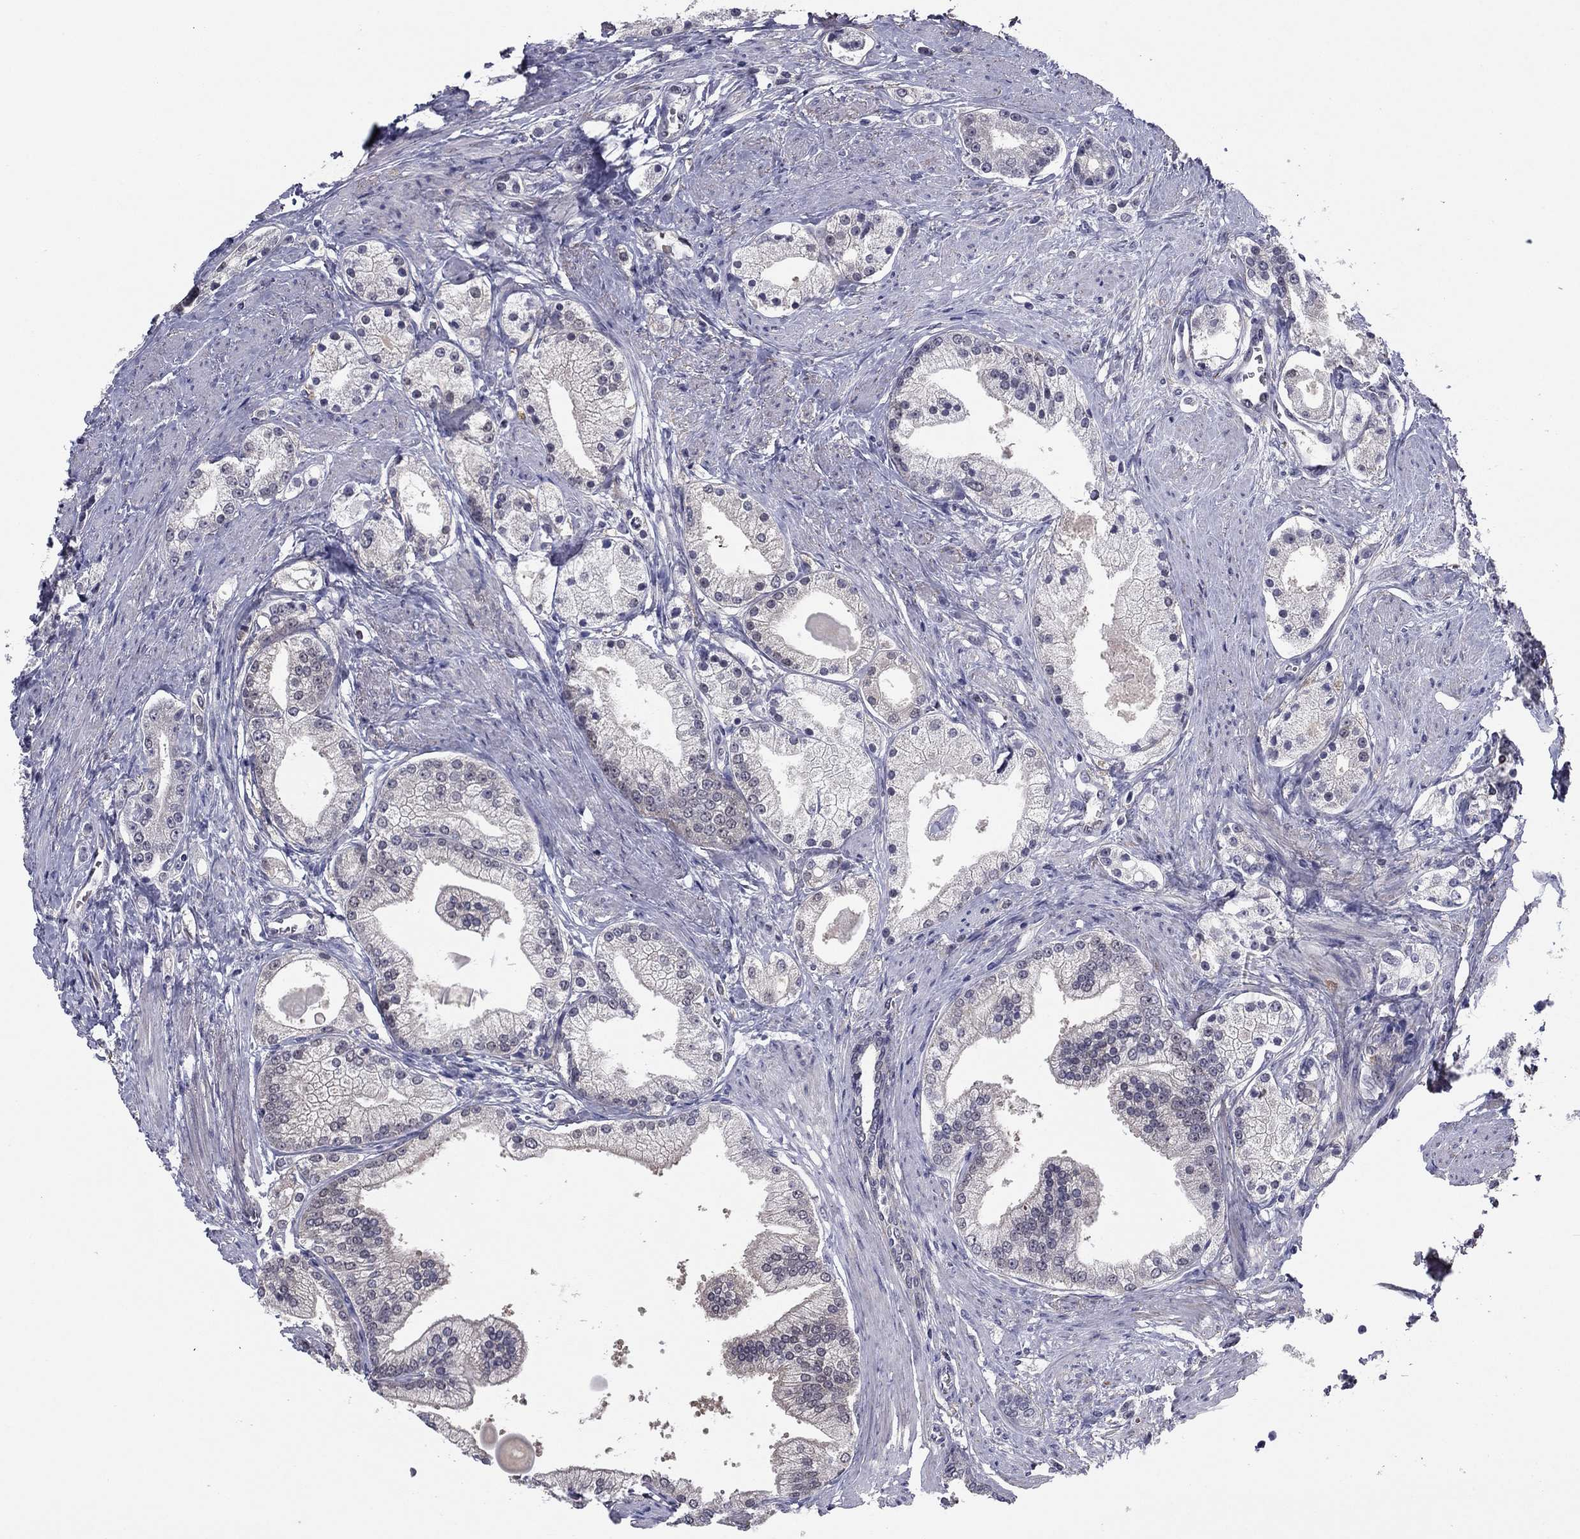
{"staining": {"intensity": "negative", "quantity": "none", "location": "none"}, "tissue": "prostate cancer", "cell_type": "Tumor cells", "image_type": "cancer", "snomed": [{"axis": "morphology", "description": "Adenocarcinoma, NOS"}, {"axis": "topography", "description": "Prostate and seminal vesicle, NOS"}, {"axis": "topography", "description": "Prostate"}], "caption": "An immunohistochemistry image of prostate cancer (adenocarcinoma) is shown. There is no staining in tumor cells of prostate cancer (adenocarcinoma). (DAB (3,3'-diaminobenzidine) immunohistochemistry (IHC), high magnification).", "gene": "REXO5", "patient": {"sex": "male", "age": 67}}